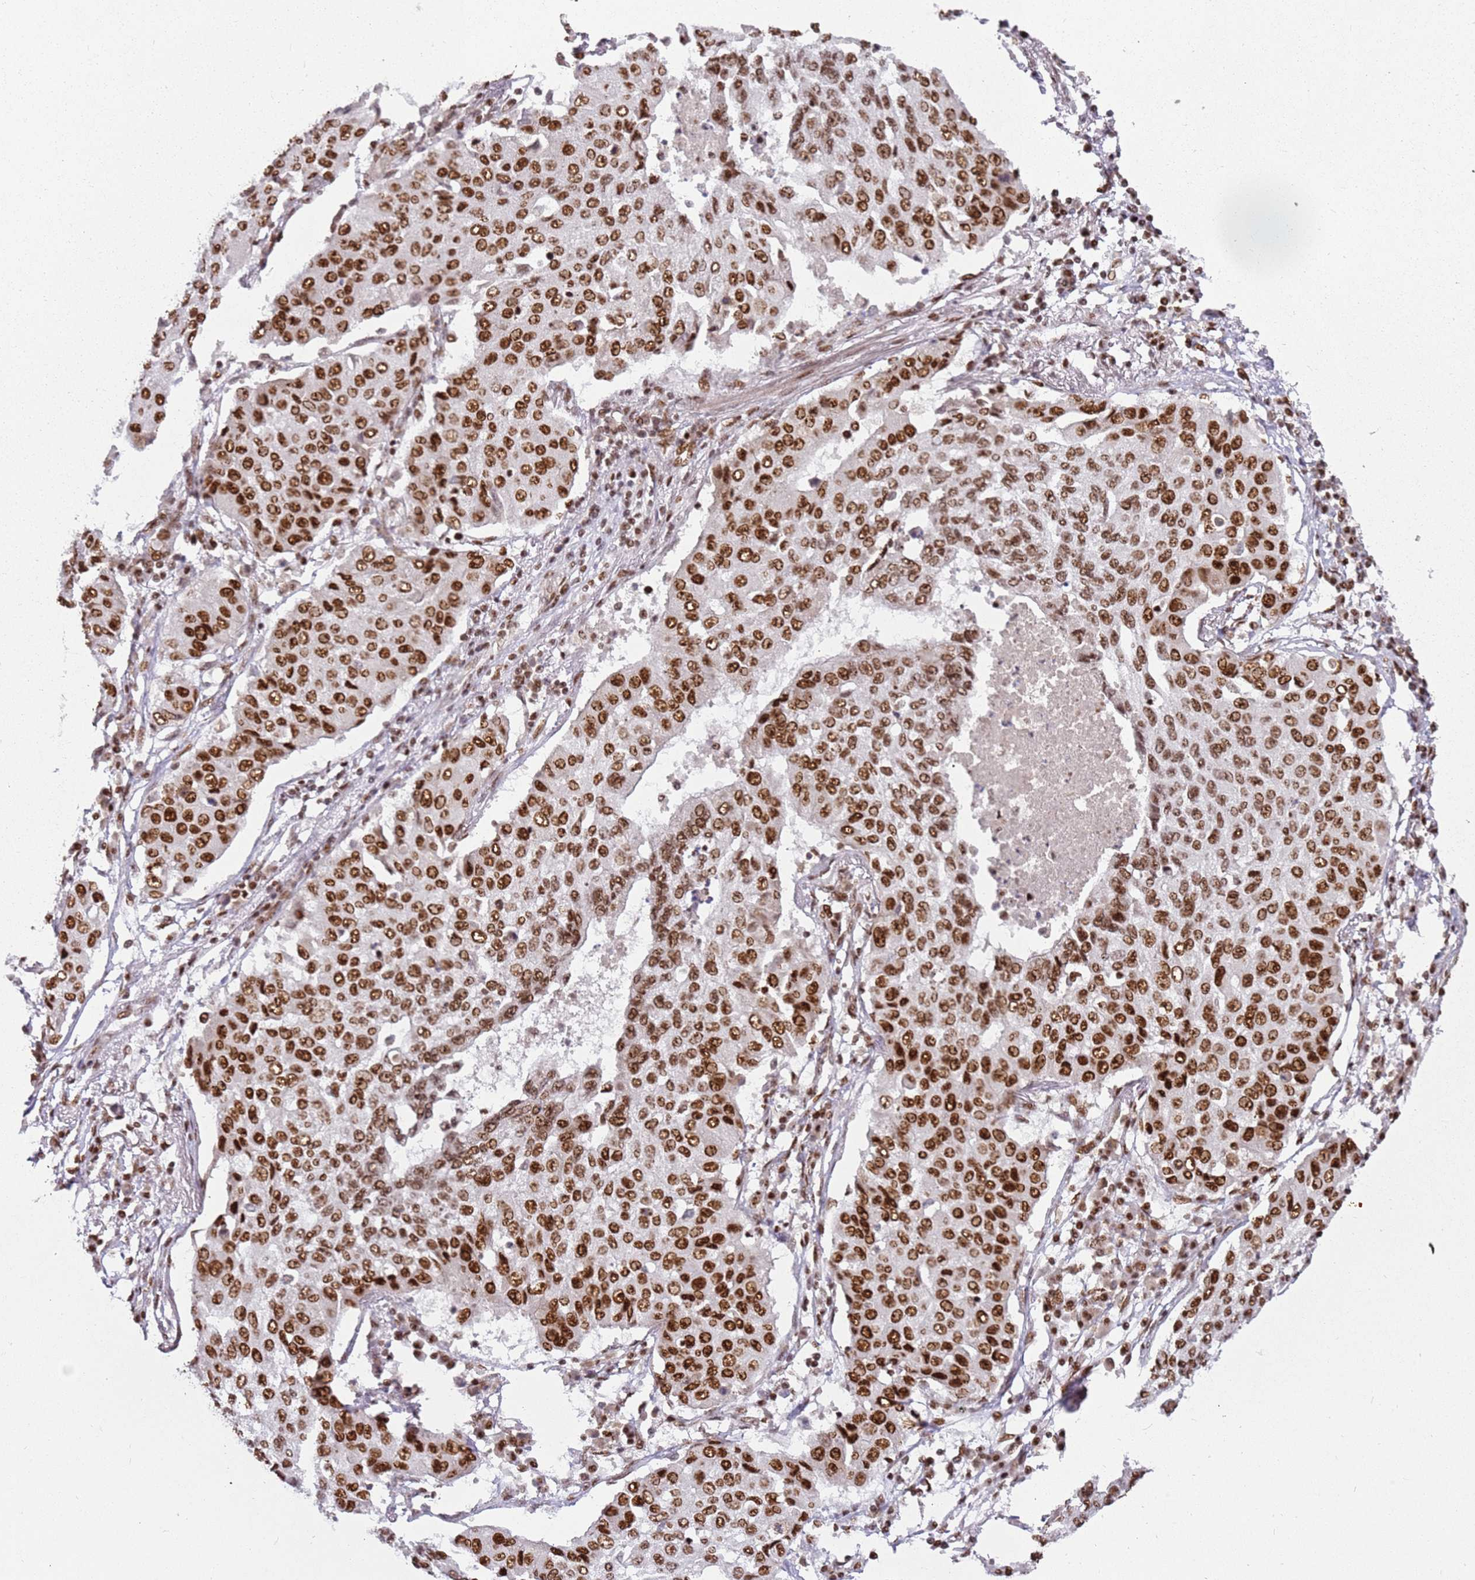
{"staining": {"intensity": "moderate", "quantity": ">75%", "location": "nuclear"}, "tissue": "lung cancer", "cell_type": "Tumor cells", "image_type": "cancer", "snomed": [{"axis": "morphology", "description": "Squamous cell carcinoma, NOS"}, {"axis": "topography", "description": "Lung"}], "caption": "This is a micrograph of immunohistochemistry staining of lung cancer, which shows moderate staining in the nuclear of tumor cells.", "gene": "TENT4A", "patient": {"sex": "male", "age": 74}}